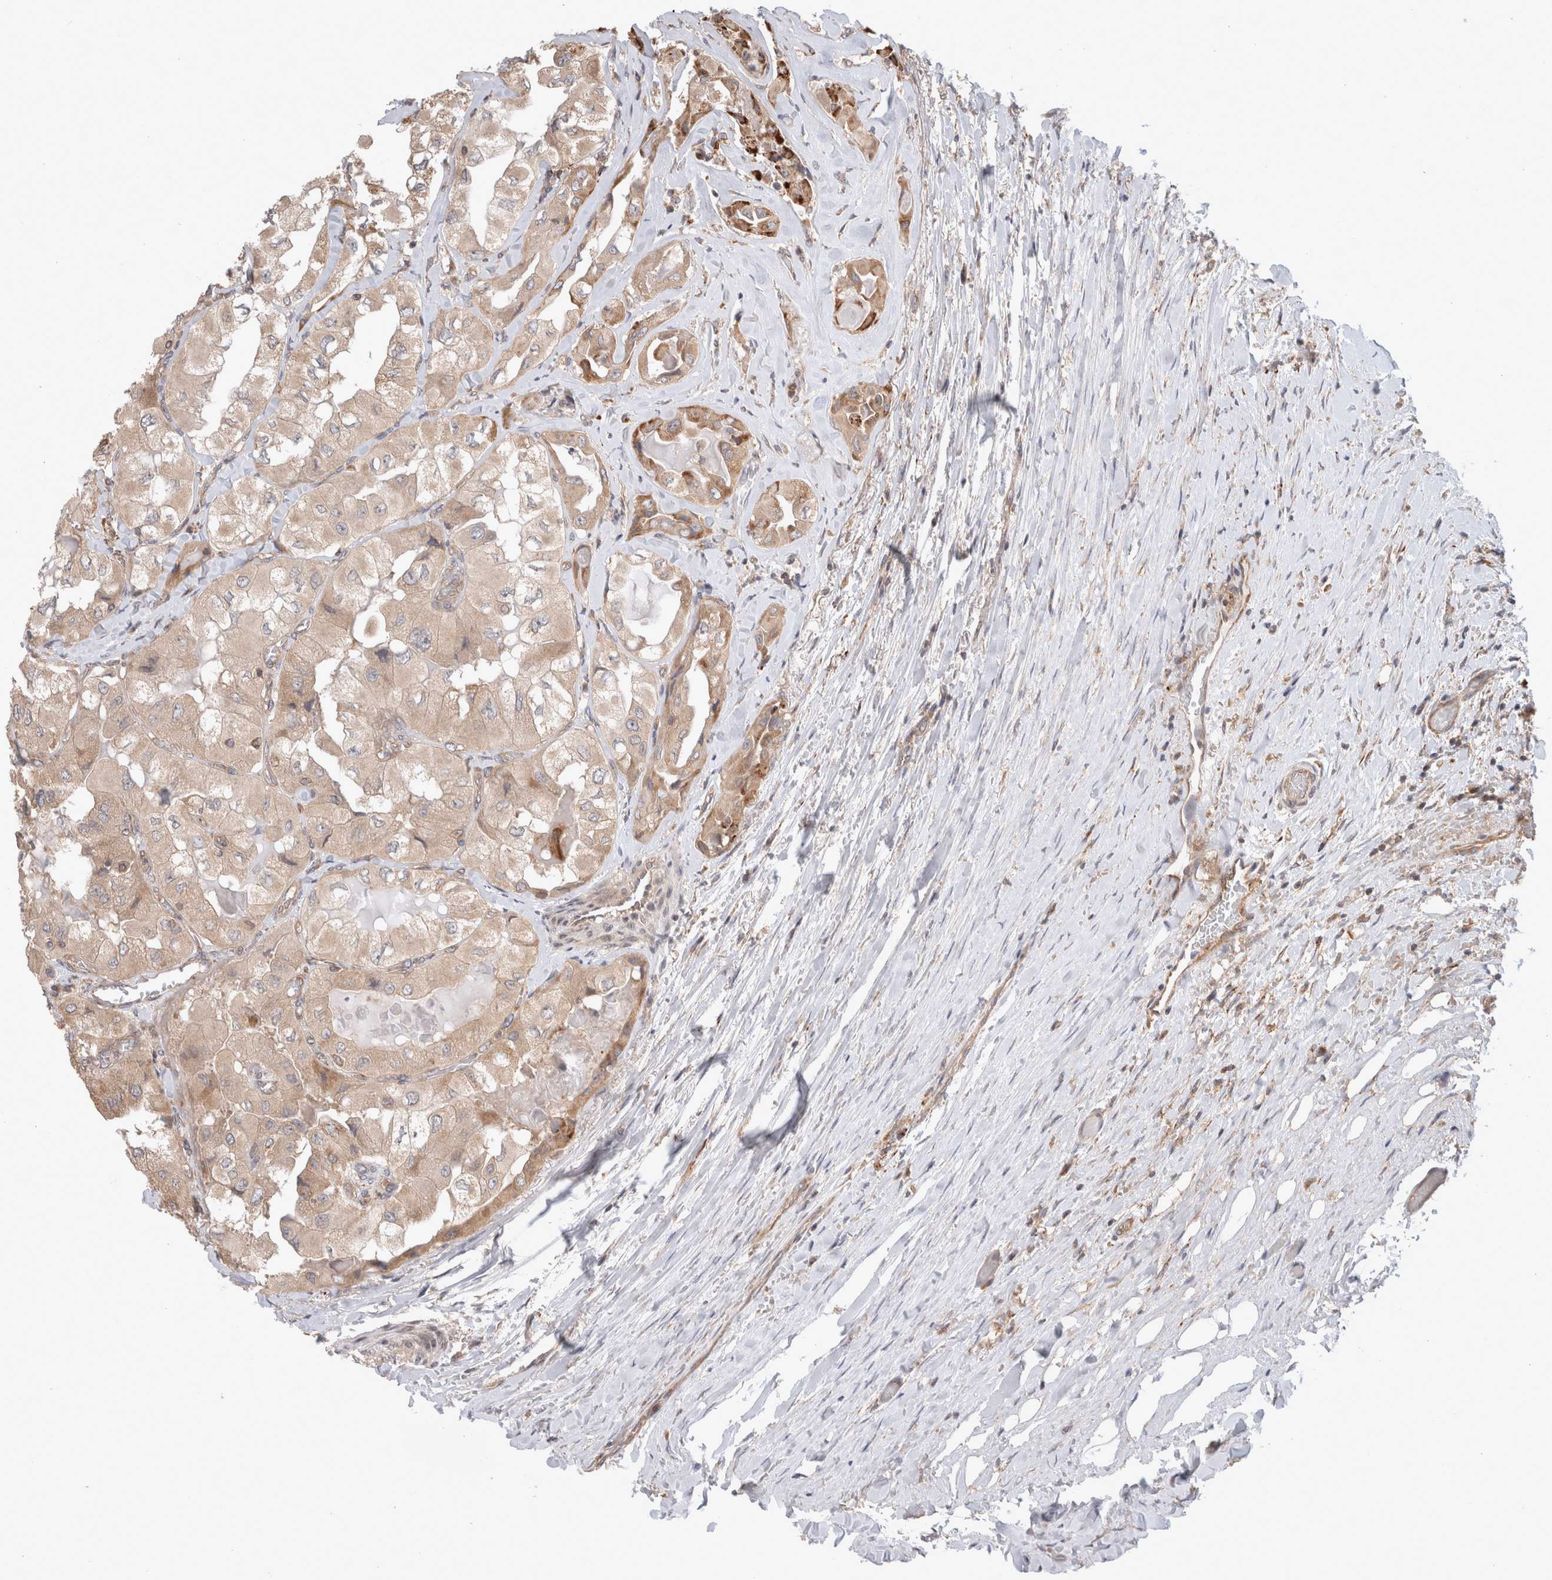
{"staining": {"intensity": "moderate", "quantity": "25%-75%", "location": "cytoplasmic/membranous"}, "tissue": "thyroid cancer", "cell_type": "Tumor cells", "image_type": "cancer", "snomed": [{"axis": "morphology", "description": "Papillary adenocarcinoma, NOS"}, {"axis": "topography", "description": "Thyroid gland"}], "caption": "IHC photomicrograph of neoplastic tissue: thyroid cancer (papillary adenocarcinoma) stained using immunohistochemistry (IHC) demonstrates medium levels of moderate protein expression localized specifically in the cytoplasmic/membranous of tumor cells, appearing as a cytoplasmic/membranous brown color.", "gene": "HROB", "patient": {"sex": "female", "age": 59}}